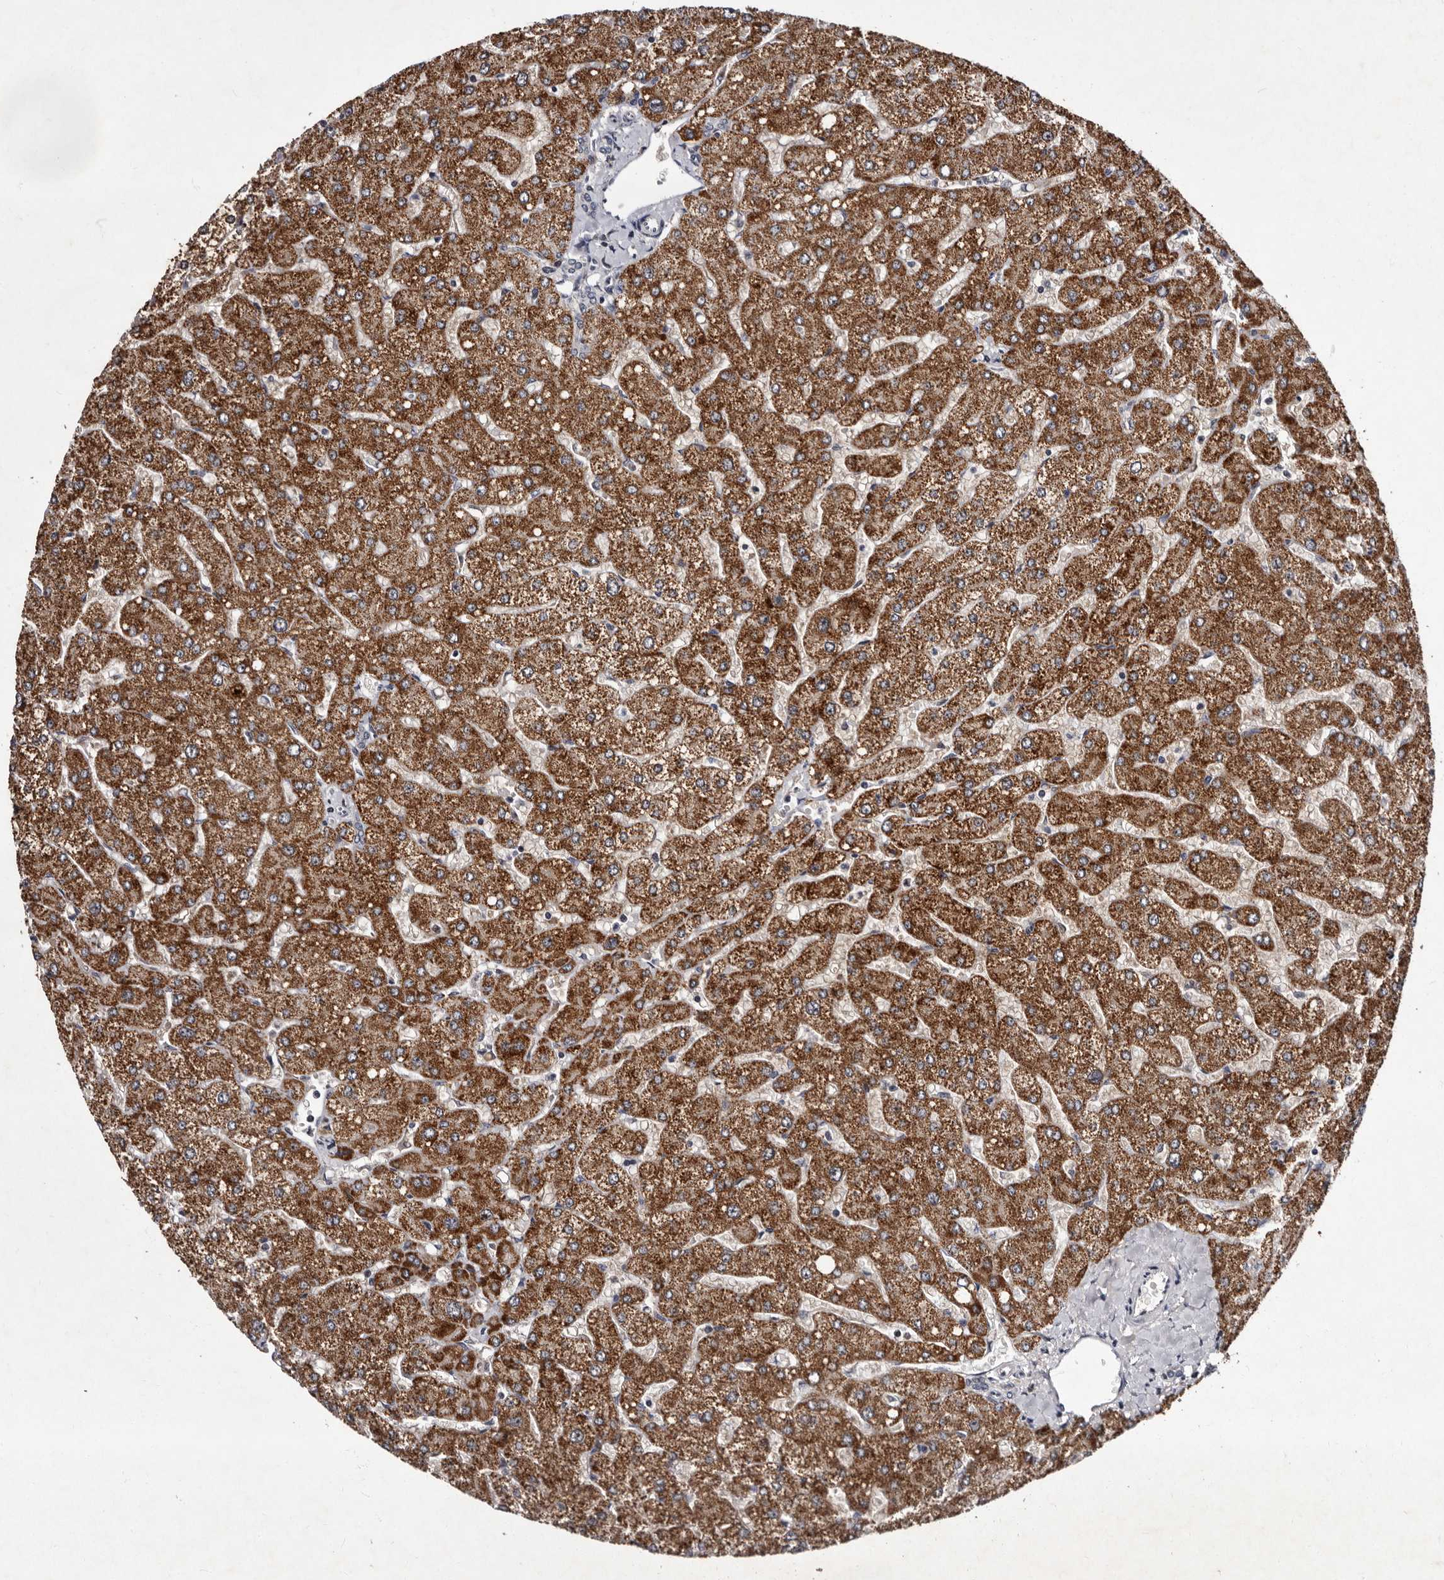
{"staining": {"intensity": "negative", "quantity": "none", "location": "none"}, "tissue": "liver", "cell_type": "Cholangiocytes", "image_type": "normal", "snomed": [{"axis": "morphology", "description": "Normal tissue, NOS"}, {"axis": "topography", "description": "Liver"}], "caption": "This histopathology image is of unremarkable liver stained with immunohistochemistry (IHC) to label a protein in brown with the nuclei are counter-stained blue. There is no positivity in cholangiocytes.", "gene": "TNKS", "patient": {"sex": "male", "age": 55}}